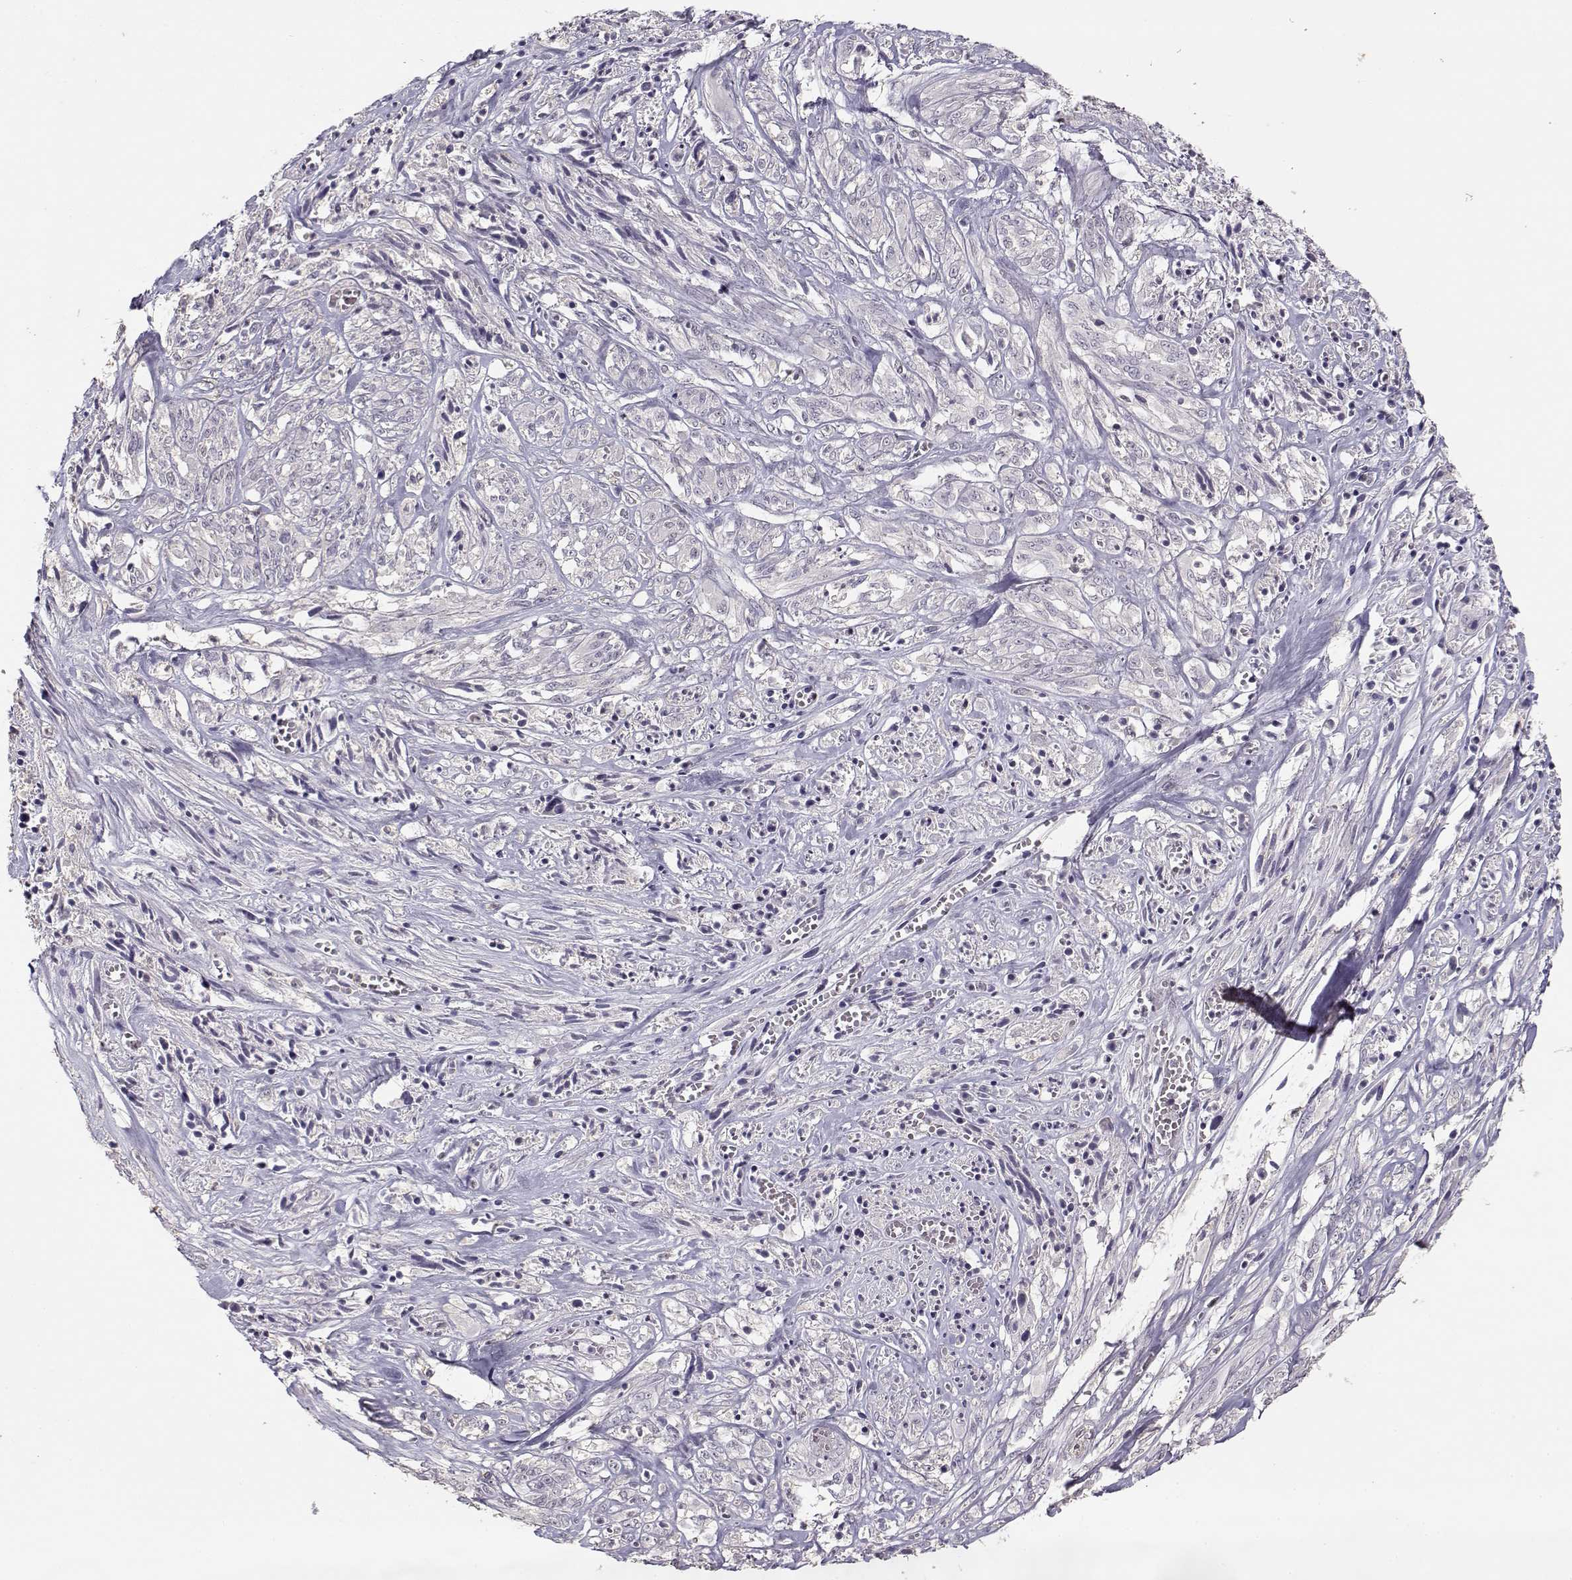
{"staining": {"intensity": "negative", "quantity": "none", "location": "none"}, "tissue": "melanoma", "cell_type": "Tumor cells", "image_type": "cancer", "snomed": [{"axis": "morphology", "description": "Malignant melanoma, NOS"}, {"axis": "topography", "description": "Skin"}], "caption": "An image of human melanoma is negative for staining in tumor cells.", "gene": "UROC1", "patient": {"sex": "female", "age": 91}}